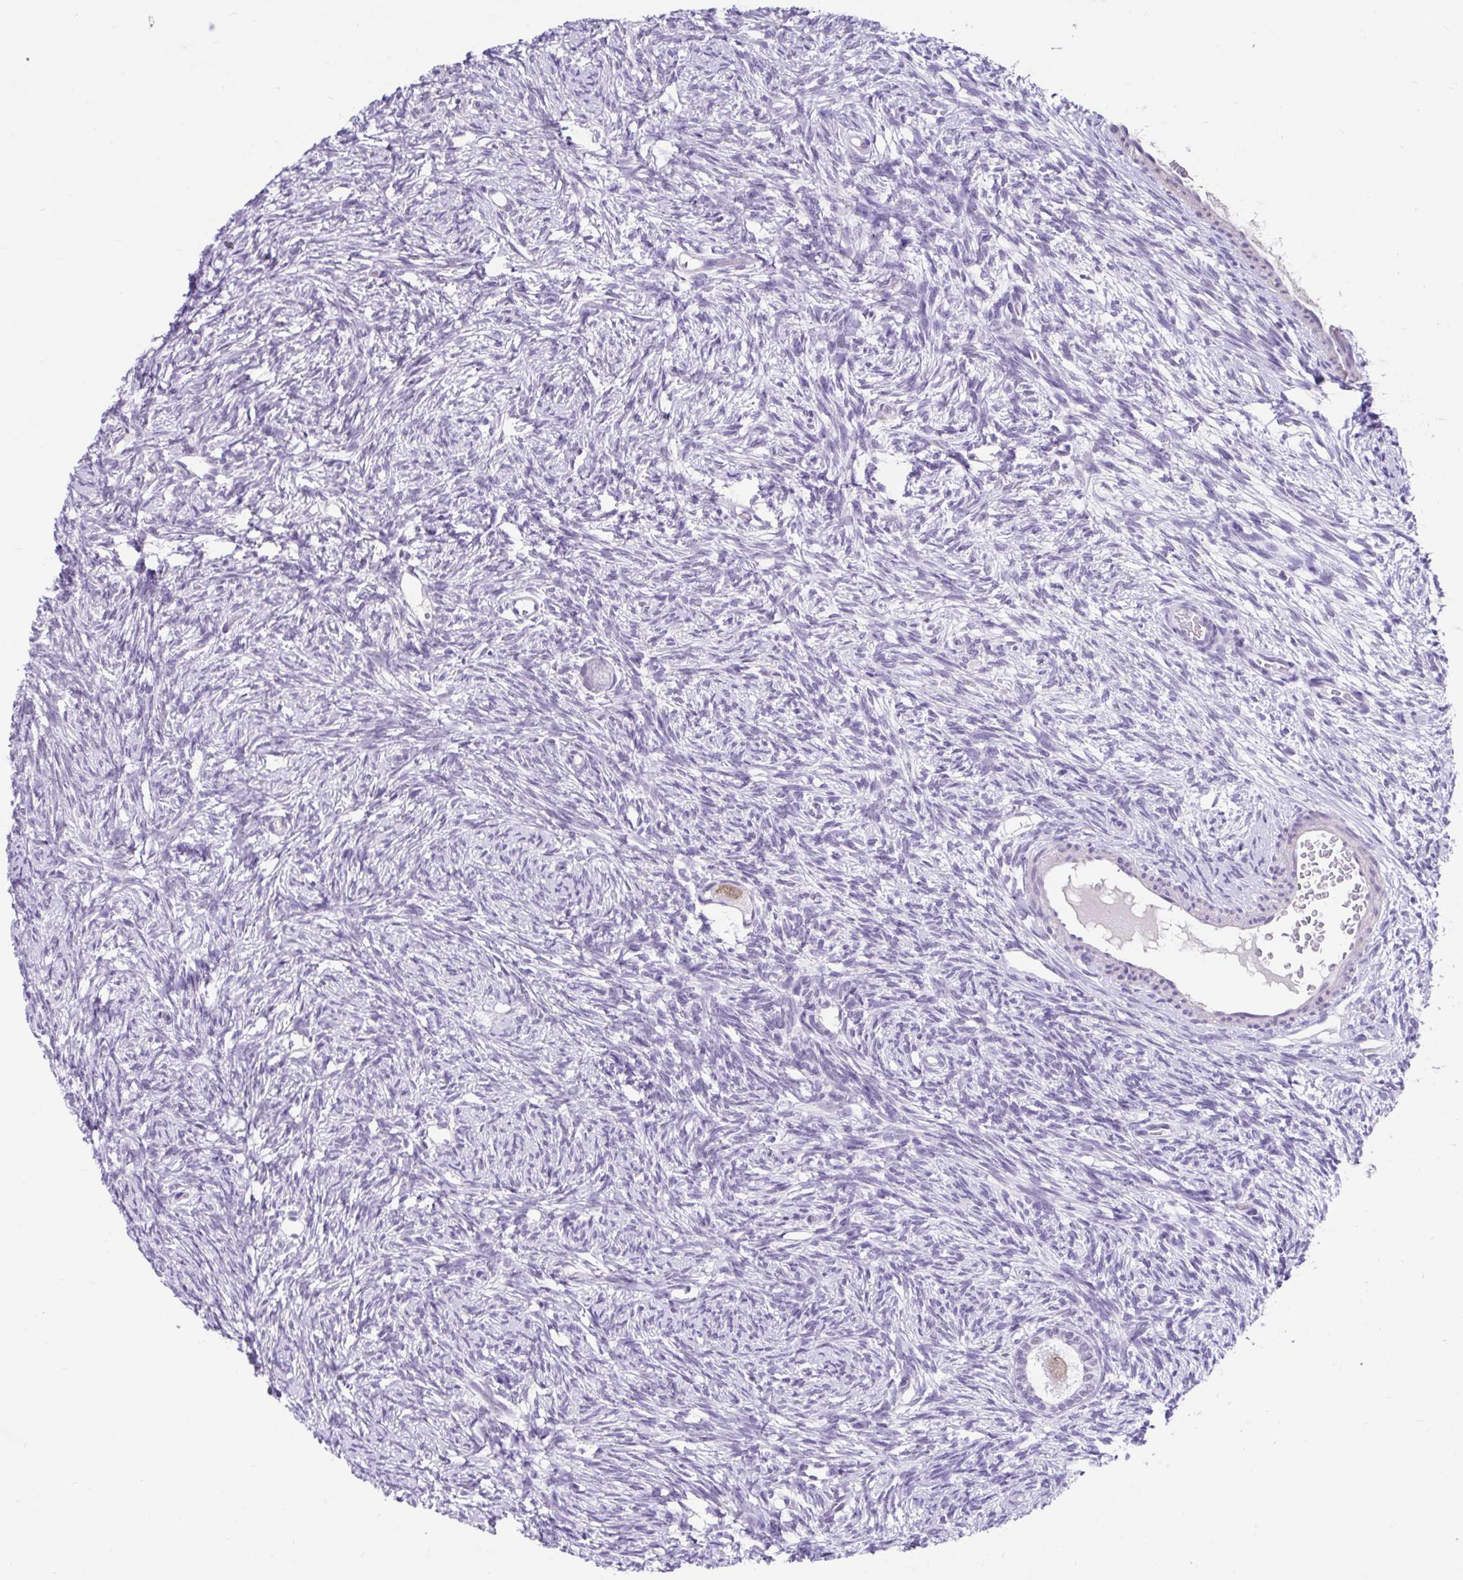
{"staining": {"intensity": "weak", "quantity": "<25%", "location": "cytoplasmic/membranous"}, "tissue": "ovary", "cell_type": "Follicle cells", "image_type": "normal", "snomed": [{"axis": "morphology", "description": "Normal tissue, NOS"}, {"axis": "topography", "description": "Ovary"}], "caption": "Immunohistochemistry histopathology image of benign ovary: ovary stained with DAB shows no significant protein expression in follicle cells.", "gene": "DCAF17", "patient": {"sex": "female", "age": 33}}